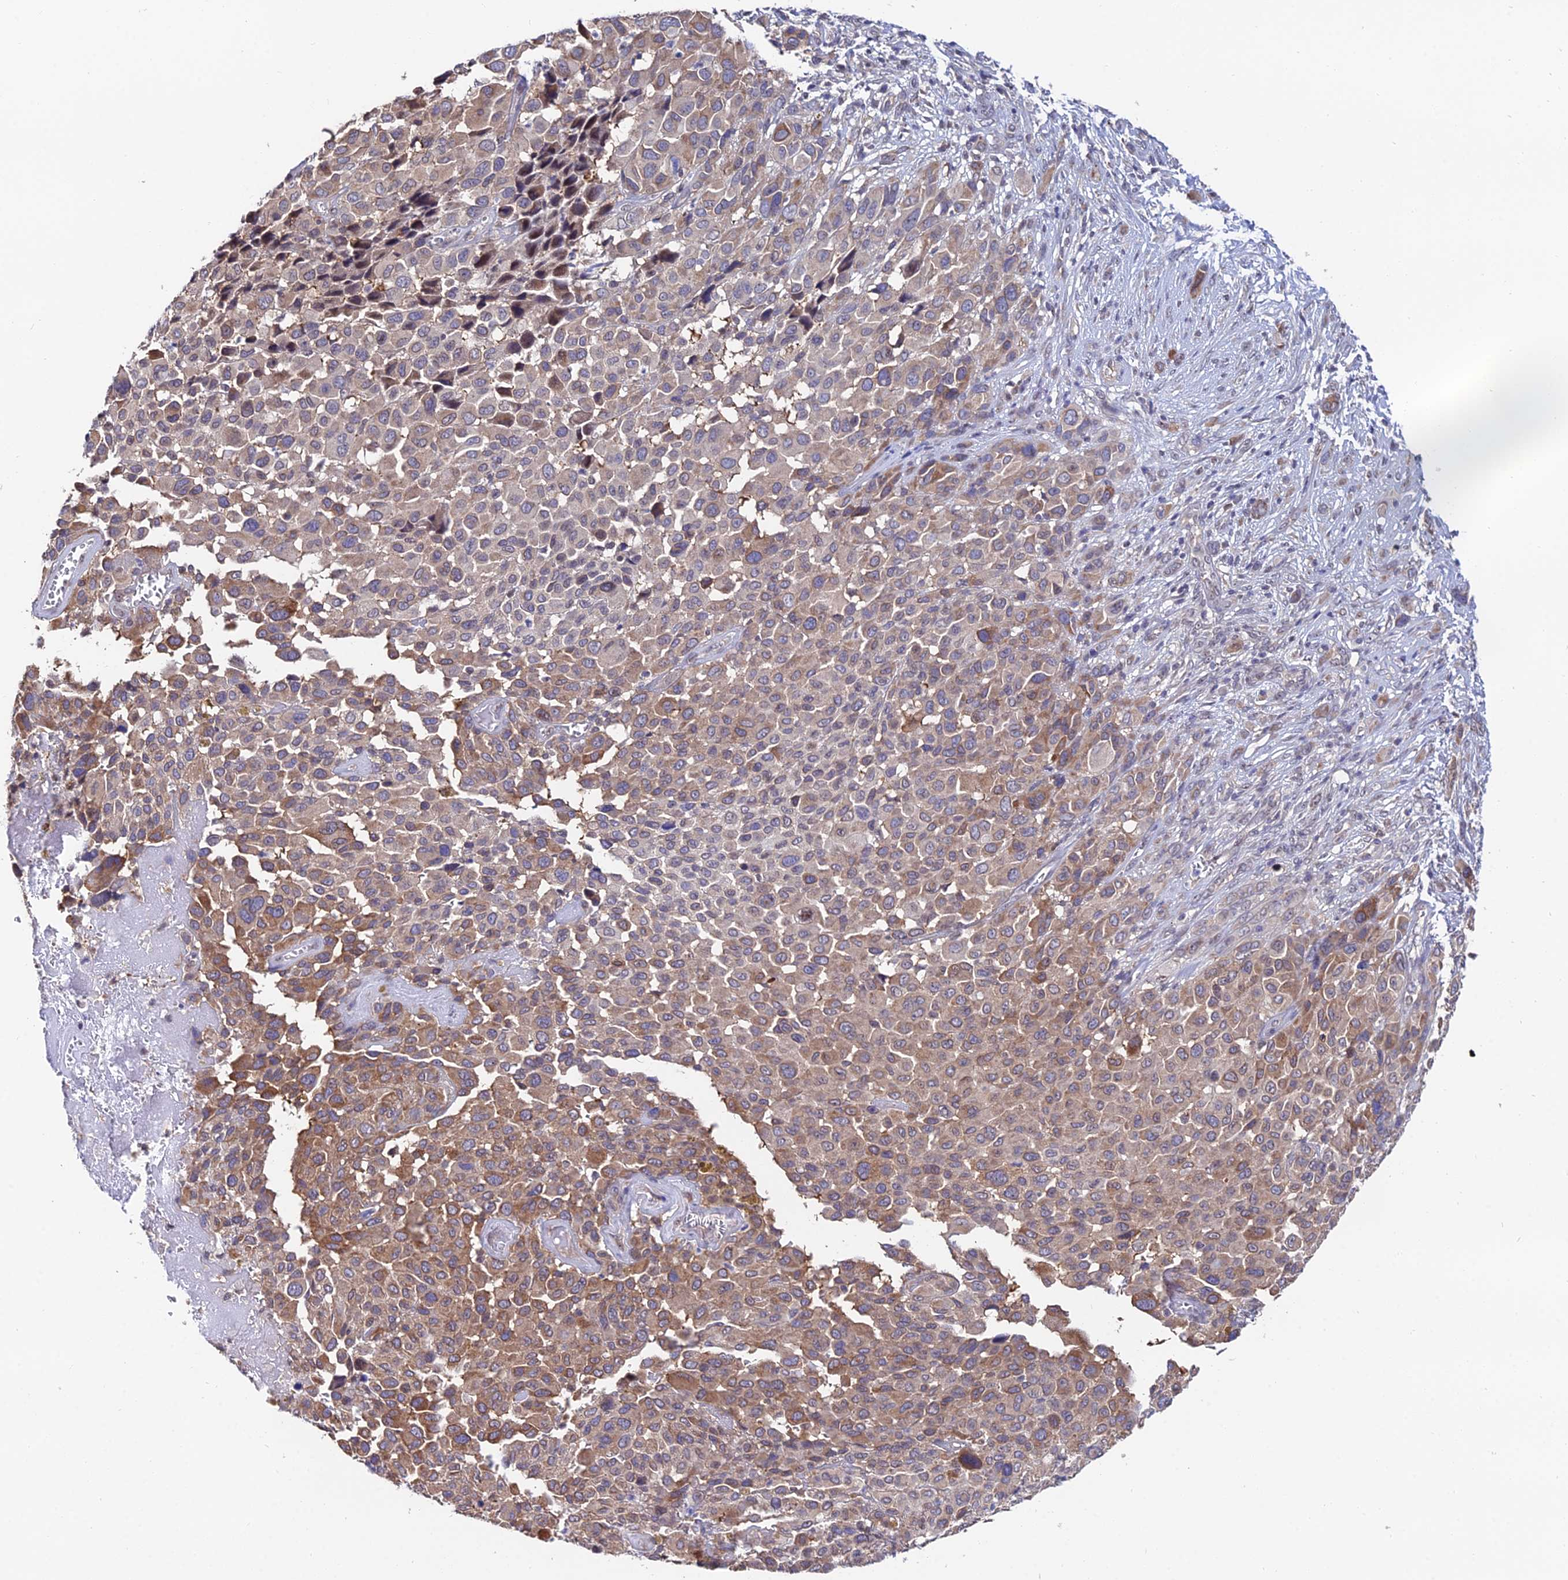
{"staining": {"intensity": "moderate", "quantity": "25%-75%", "location": "cytoplasmic/membranous"}, "tissue": "melanoma", "cell_type": "Tumor cells", "image_type": "cancer", "snomed": [{"axis": "morphology", "description": "Malignant melanoma, NOS"}, {"axis": "topography", "description": "Skin of trunk"}], "caption": "A brown stain highlights moderate cytoplasmic/membranous positivity of a protein in melanoma tumor cells.", "gene": "INPP4A", "patient": {"sex": "male", "age": 71}}